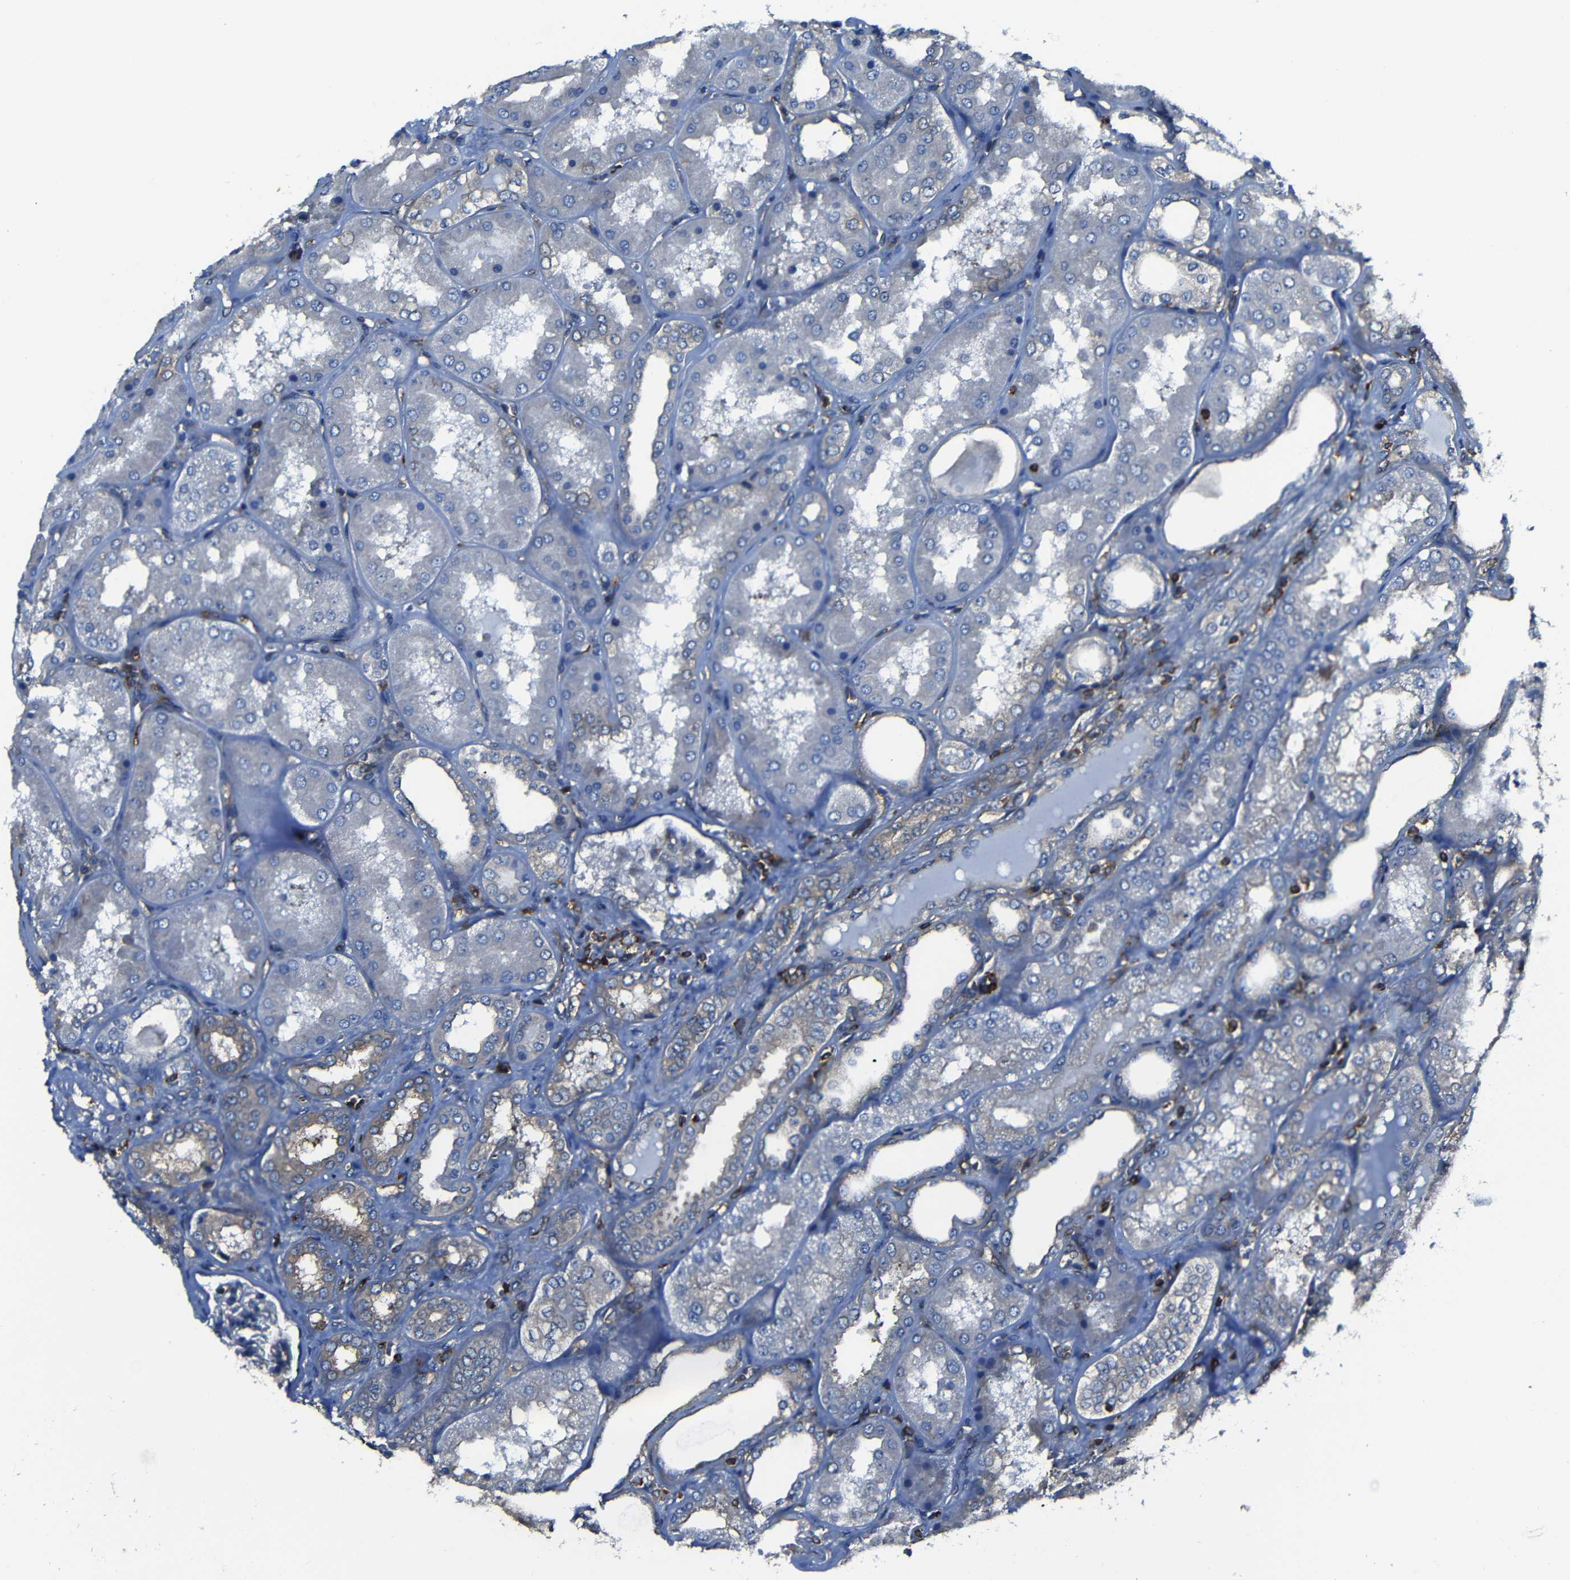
{"staining": {"intensity": "strong", "quantity": "<25%", "location": "cytoplasmic/membranous"}, "tissue": "kidney", "cell_type": "Cells in glomeruli", "image_type": "normal", "snomed": [{"axis": "morphology", "description": "Normal tissue, NOS"}, {"axis": "topography", "description": "Kidney"}], "caption": "Immunohistochemistry (IHC) image of benign kidney: human kidney stained using immunohistochemistry displays medium levels of strong protein expression localized specifically in the cytoplasmic/membranous of cells in glomeruli, appearing as a cytoplasmic/membranous brown color.", "gene": "ARHGEF1", "patient": {"sex": "female", "age": 56}}